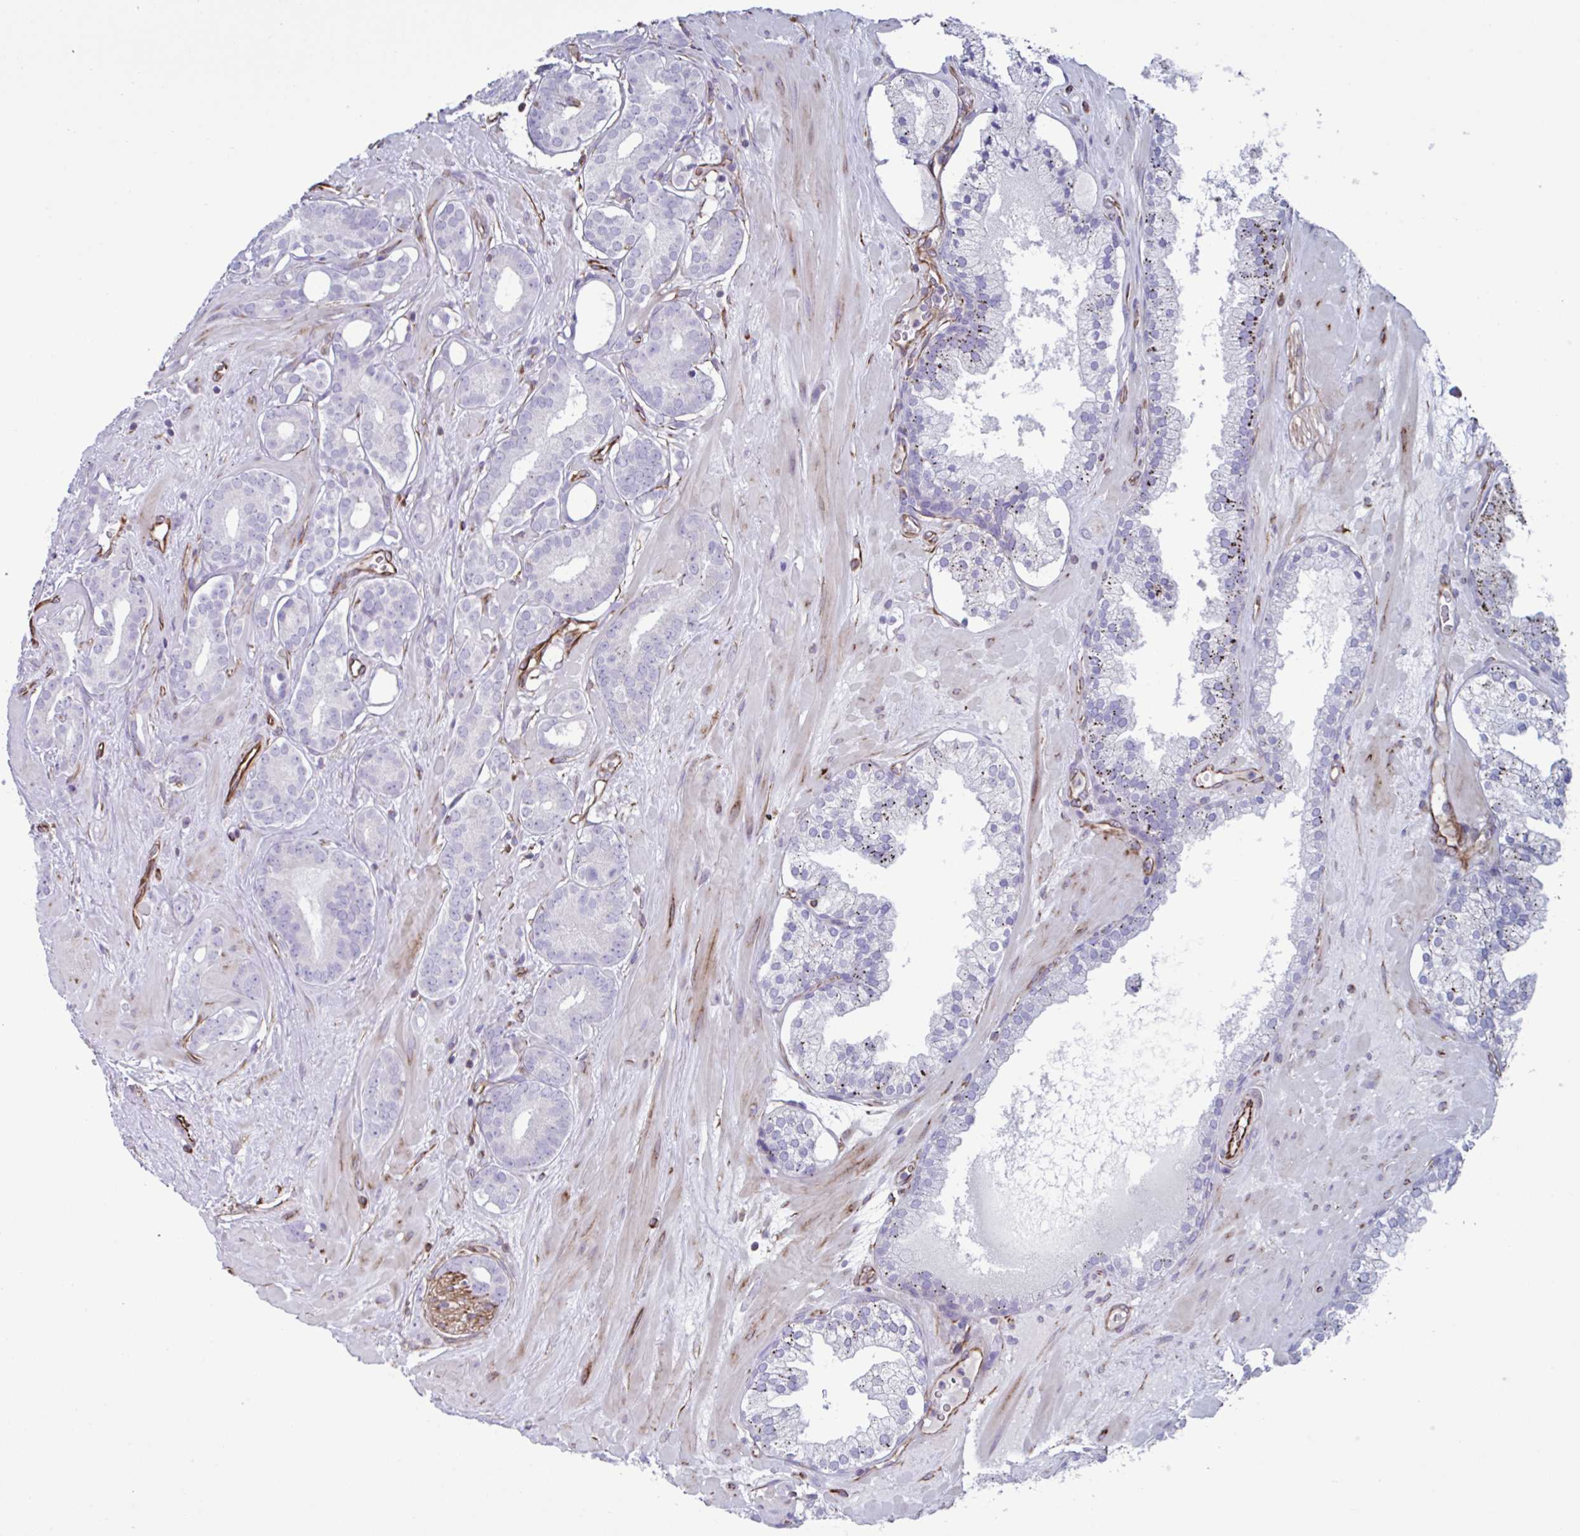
{"staining": {"intensity": "moderate", "quantity": "25%-75%", "location": "cytoplasmic/membranous"}, "tissue": "prostate cancer", "cell_type": "Tumor cells", "image_type": "cancer", "snomed": [{"axis": "morphology", "description": "Adenocarcinoma, High grade"}, {"axis": "topography", "description": "Prostate"}], "caption": "The histopathology image exhibits immunohistochemical staining of prostate cancer (high-grade adenocarcinoma). There is moderate cytoplasmic/membranous staining is identified in about 25%-75% of tumor cells.", "gene": "TMEM86B", "patient": {"sex": "male", "age": 66}}